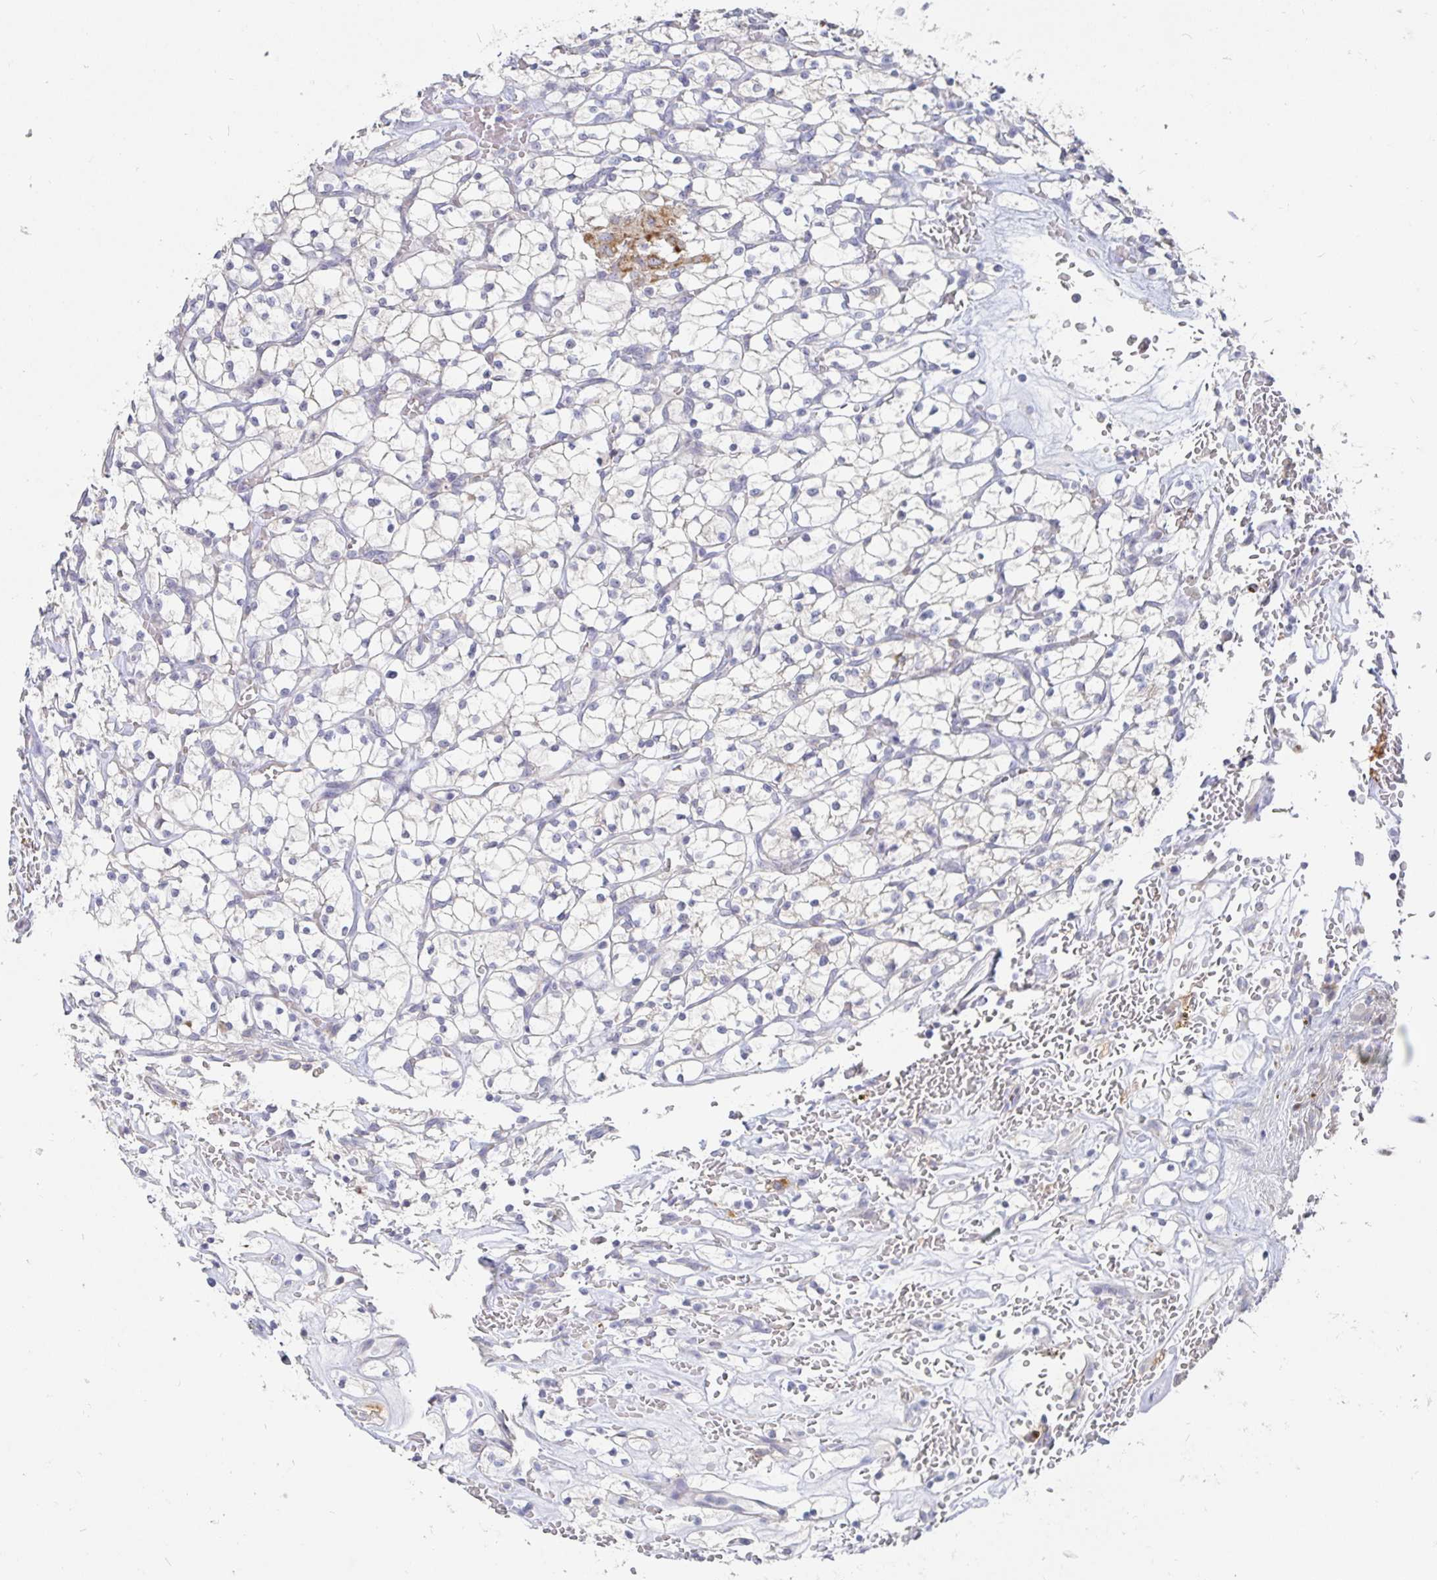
{"staining": {"intensity": "negative", "quantity": "none", "location": "none"}, "tissue": "renal cancer", "cell_type": "Tumor cells", "image_type": "cancer", "snomed": [{"axis": "morphology", "description": "Adenocarcinoma, NOS"}, {"axis": "topography", "description": "Kidney"}], "caption": "Tumor cells are negative for protein expression in human renal adenocarcinoma.", "gene": "SPPL3", "patient": {"sex": "female", "age": 64}}